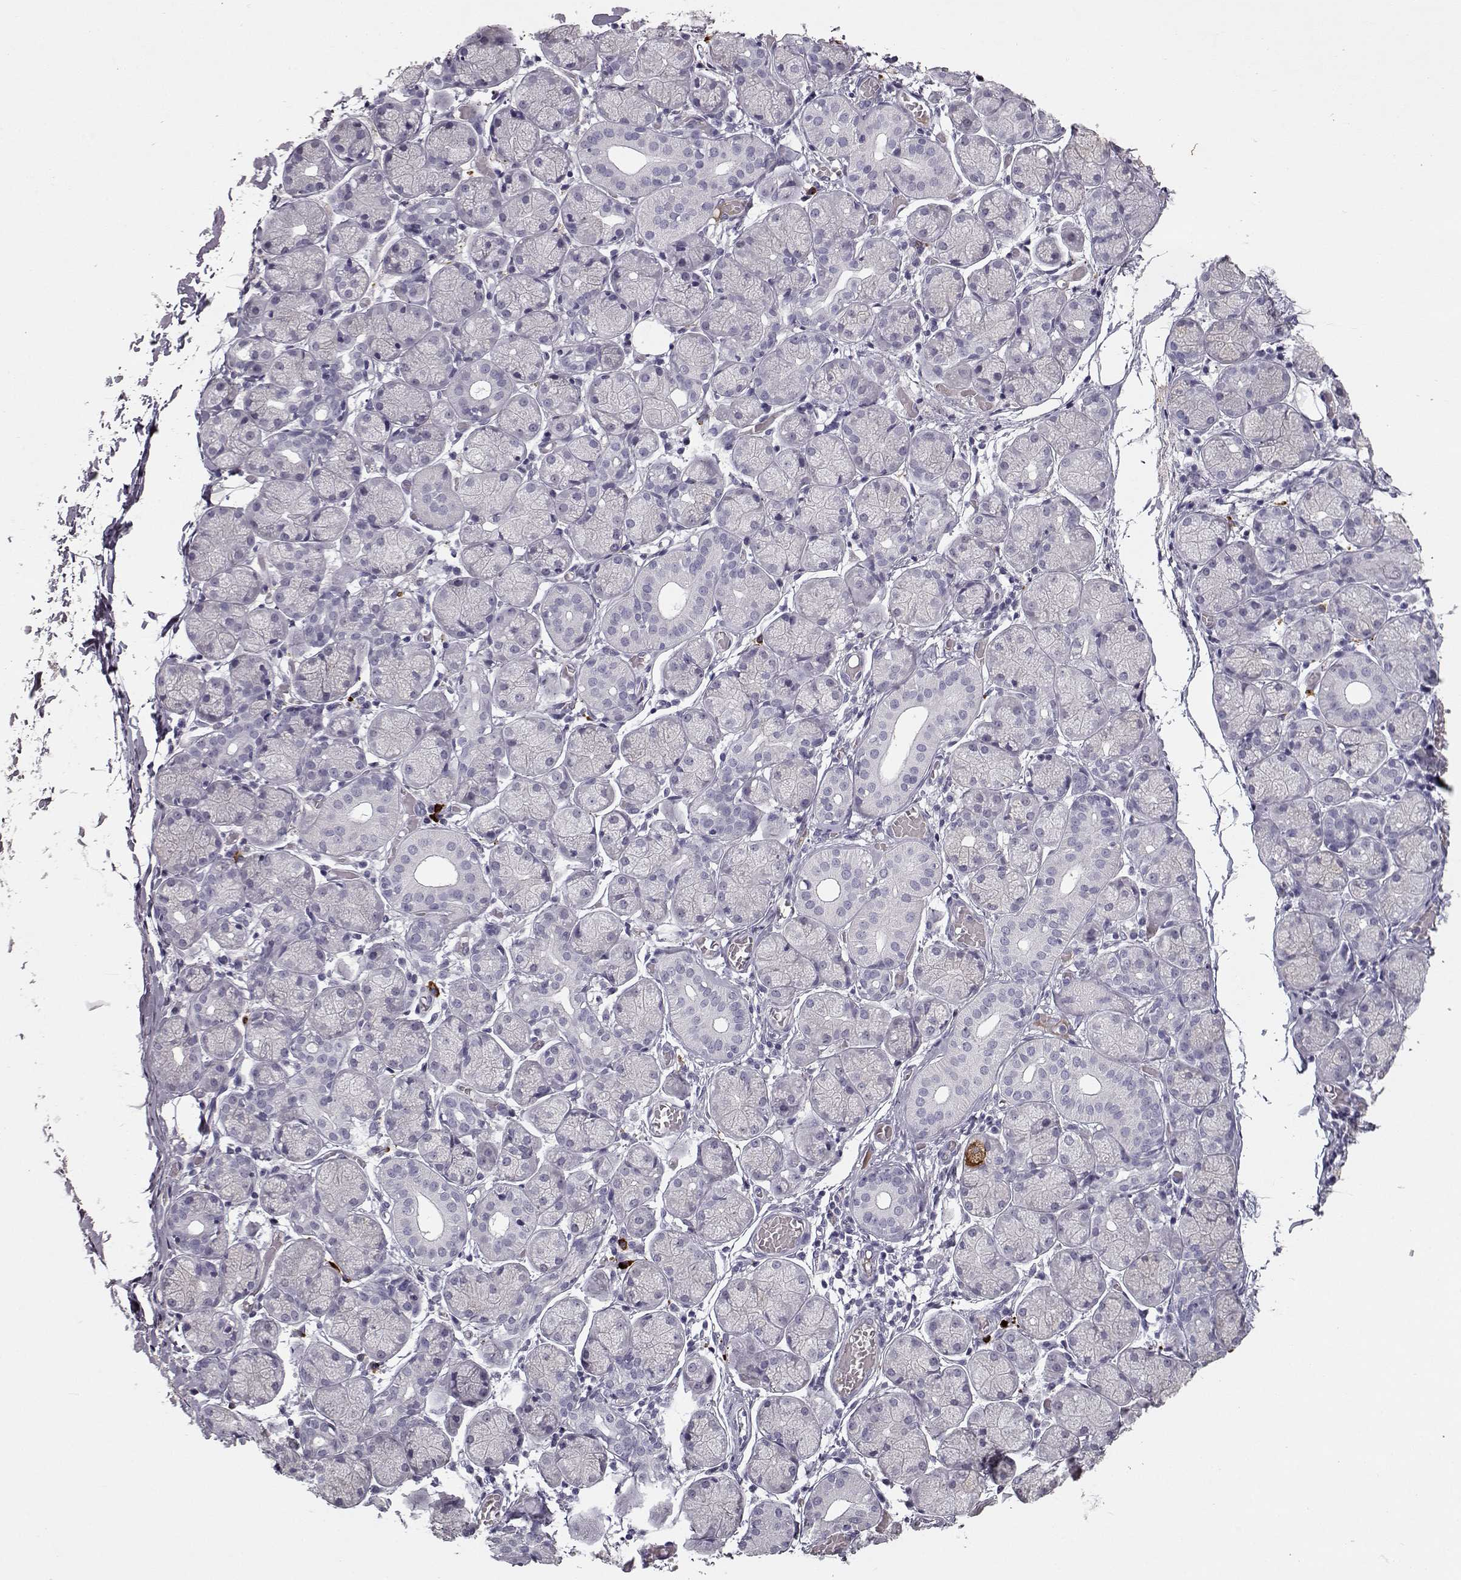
{"staining": {"intensity": "strong", "quantity": "<25%", "location": "cytoplasmic/membranous,nuclear"}, "tissue": "salivary gland", "cell_type": "Glandular cells", "image_type": "normal", "snomed": [{"axis": "morphology", "description": "Normal tissue, NOS"}, {"axis": "topography", "description": "Salivary gland"}, {"axis": "topography", "description": "Peripheral nerve tissue"}], "caption": "A micrograph of salivary gland stained for a protein shows strong cytoplasmic/membranous,nuclear brown staining in glandular cells.", "gene": "CCL19", "patient": {"sex": "female", "age": 24}}